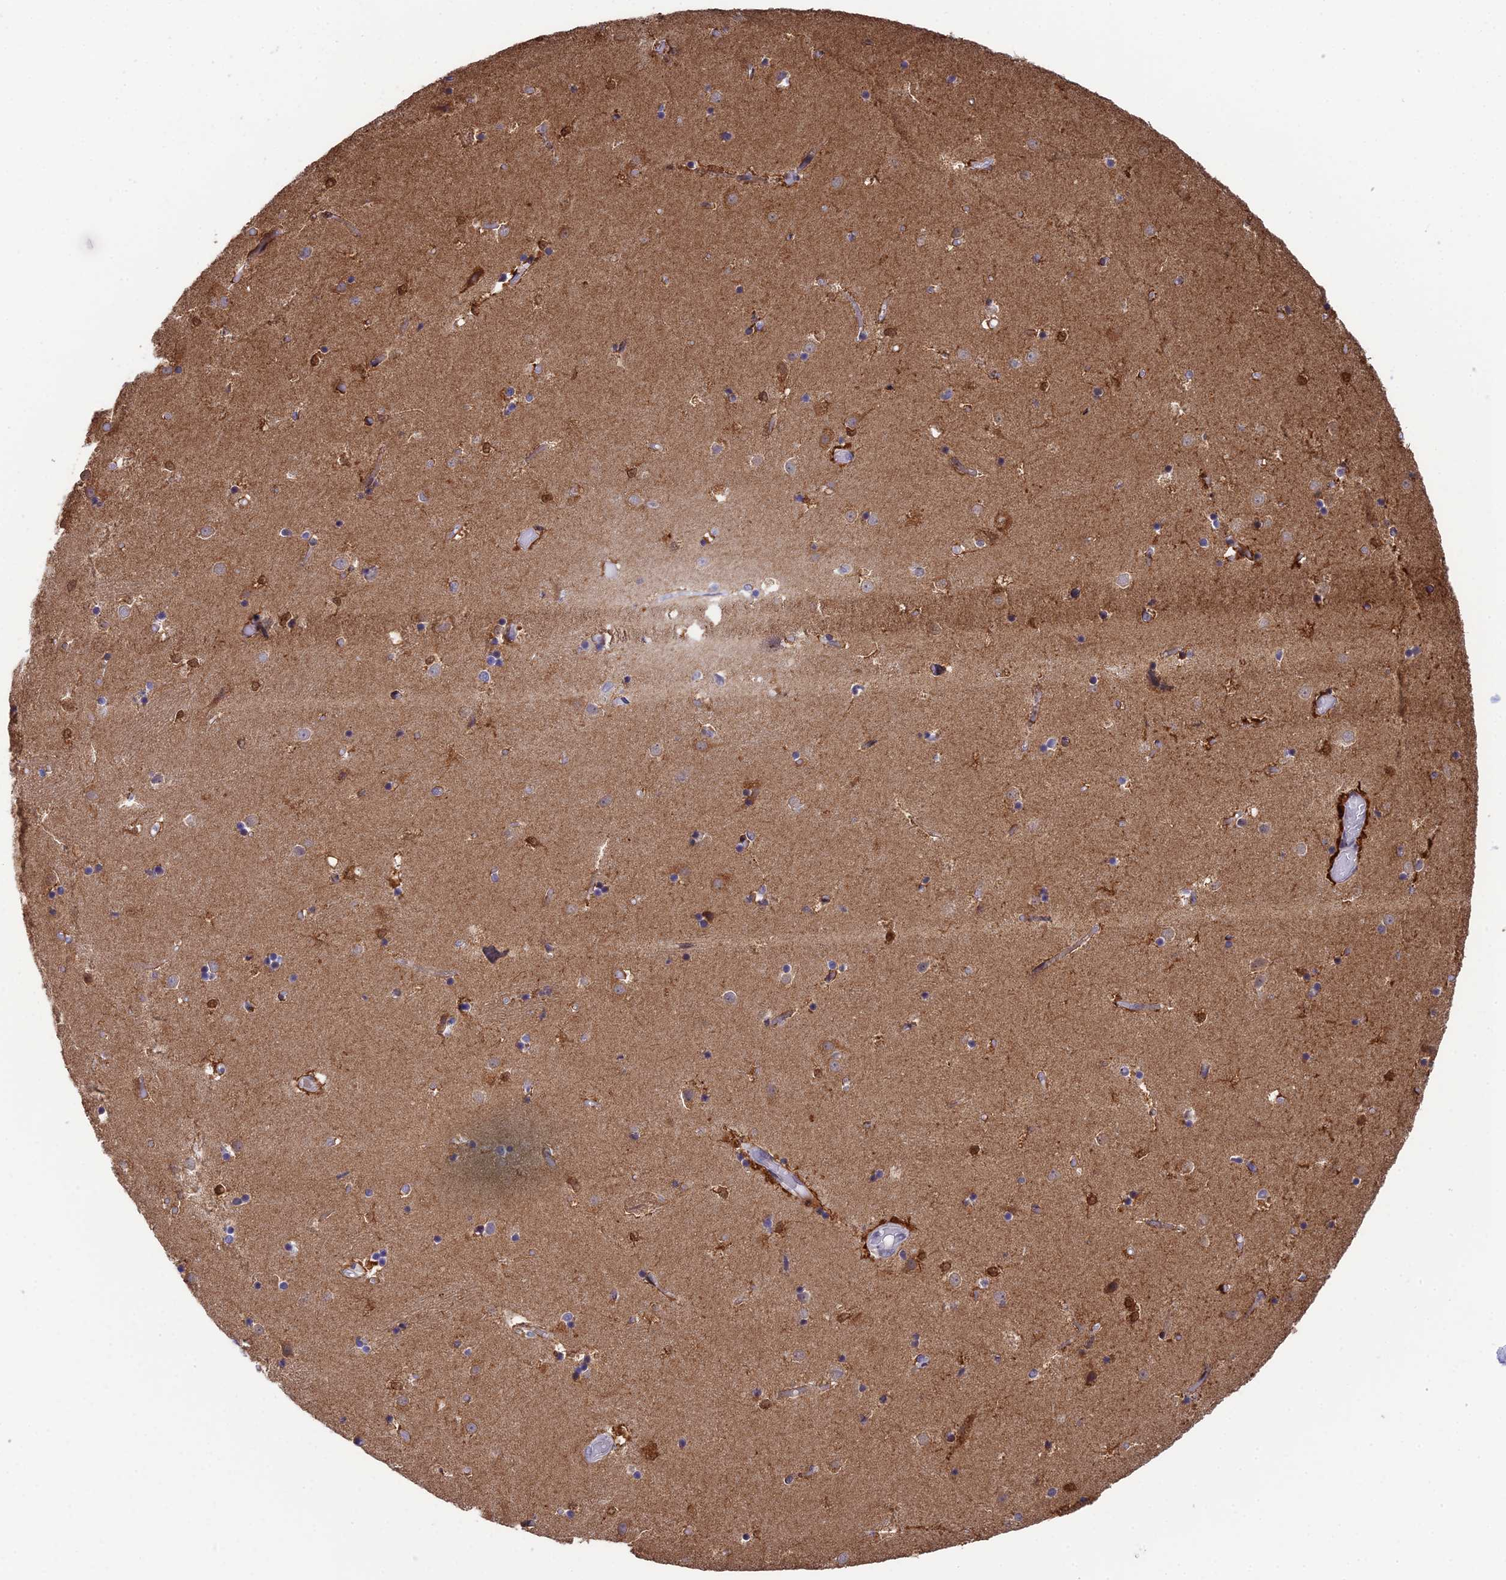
{"staining": {"intensity": "moderate", "quantity": "<25%", "location": "cytoplasmic/membranous,nuclear"}, "tissue": "caudate", "cell_type": "Glial cells", "image_type": "normal", "snomed": [{"axis": "morphology", "description": "Normal tissue, NOS"}, {"axis": "topography", "description": "Lateral ventricle wall"}], "caption": "Caudate stained with immunohistochemistry demonstrates moderate cytoplasmic/membranous,nuclear staining in approximately <25% of glial cells. (Brightfield microscopy of DAB IHC at high magnification).", "gene": "ELOA2", "patient": {"sex": "female", "age": 52}}